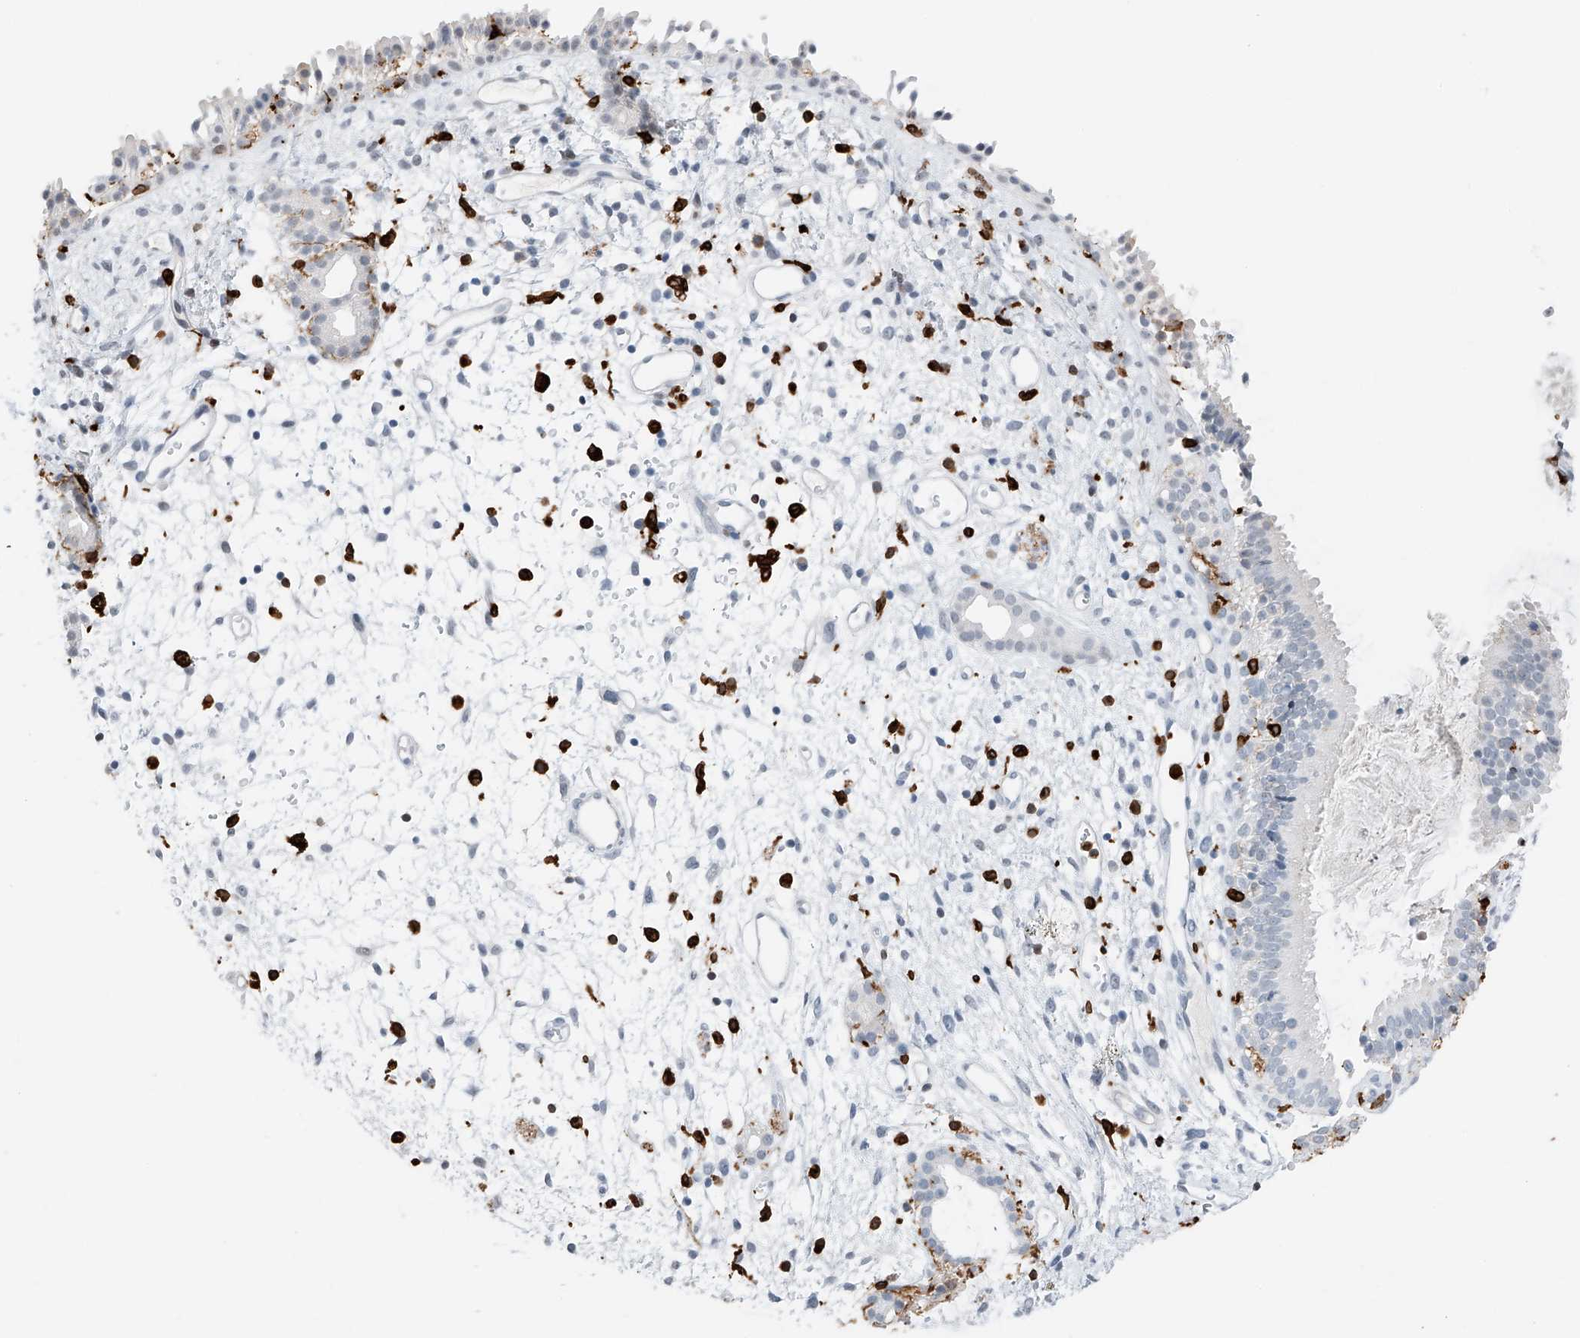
{"staining": {"intensity": "negative", "quantity": "none", "location": "none"}, "tissue": "nasopharynx", "cell_type": "Respiratory epithelial cells", "image_type": "normal", "snomed": [{"axis": "morphology", "description": "Normal tissue, NOS"}, {"axis": "topography", "description": "Nasopharynx"}], "caption": "Normal nasopharynx was stained to show a protein in brown. There is no significant staining in respiratory epithelial cells.", "gene": "TBXAS1", "patient": {"sex": "male", "age": 22}}